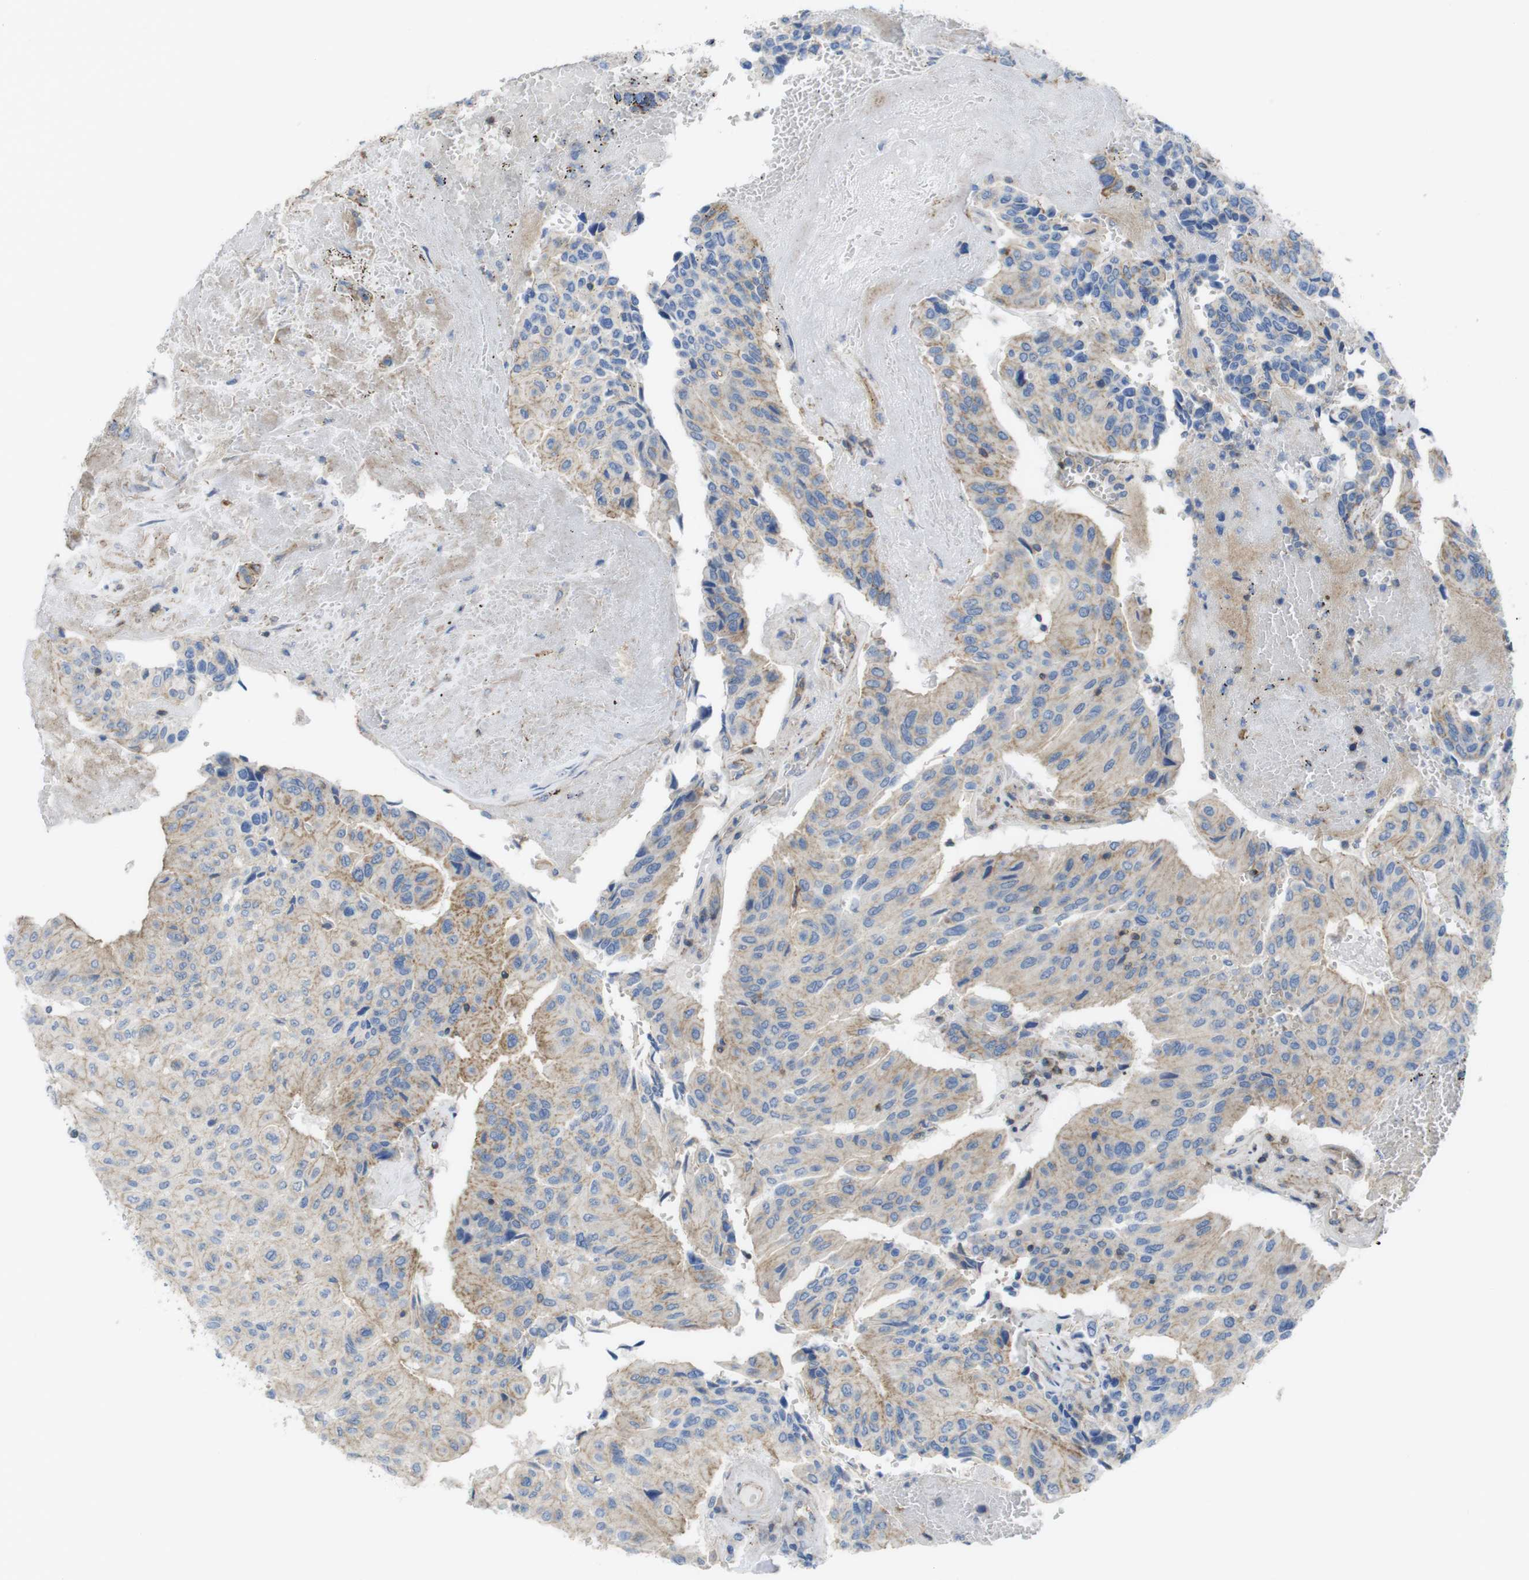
{"staining": {"intensity": "weak", "quantity": ">75%", "location": "cytoplasmic/membranous"}, "tissue": "urothelial cancer", "cell_type": "Tumor cells", "image_type": "cancer", "snomed": [{"axis": "morphology", "description": "Urothelial carcinoma, High grade"}, {"axis": "topography", "description": "Urinary bladder"}], "caption": "This photomicrograph reveals immunohistochemistry (IHC) staining of human high-grade urothelial carcinoma, with low weak cytoplasmic/membranous staining in about >75% of tumor cells.", "gene": "PREX2", "patient": {"sex": "male", "age": 66}}